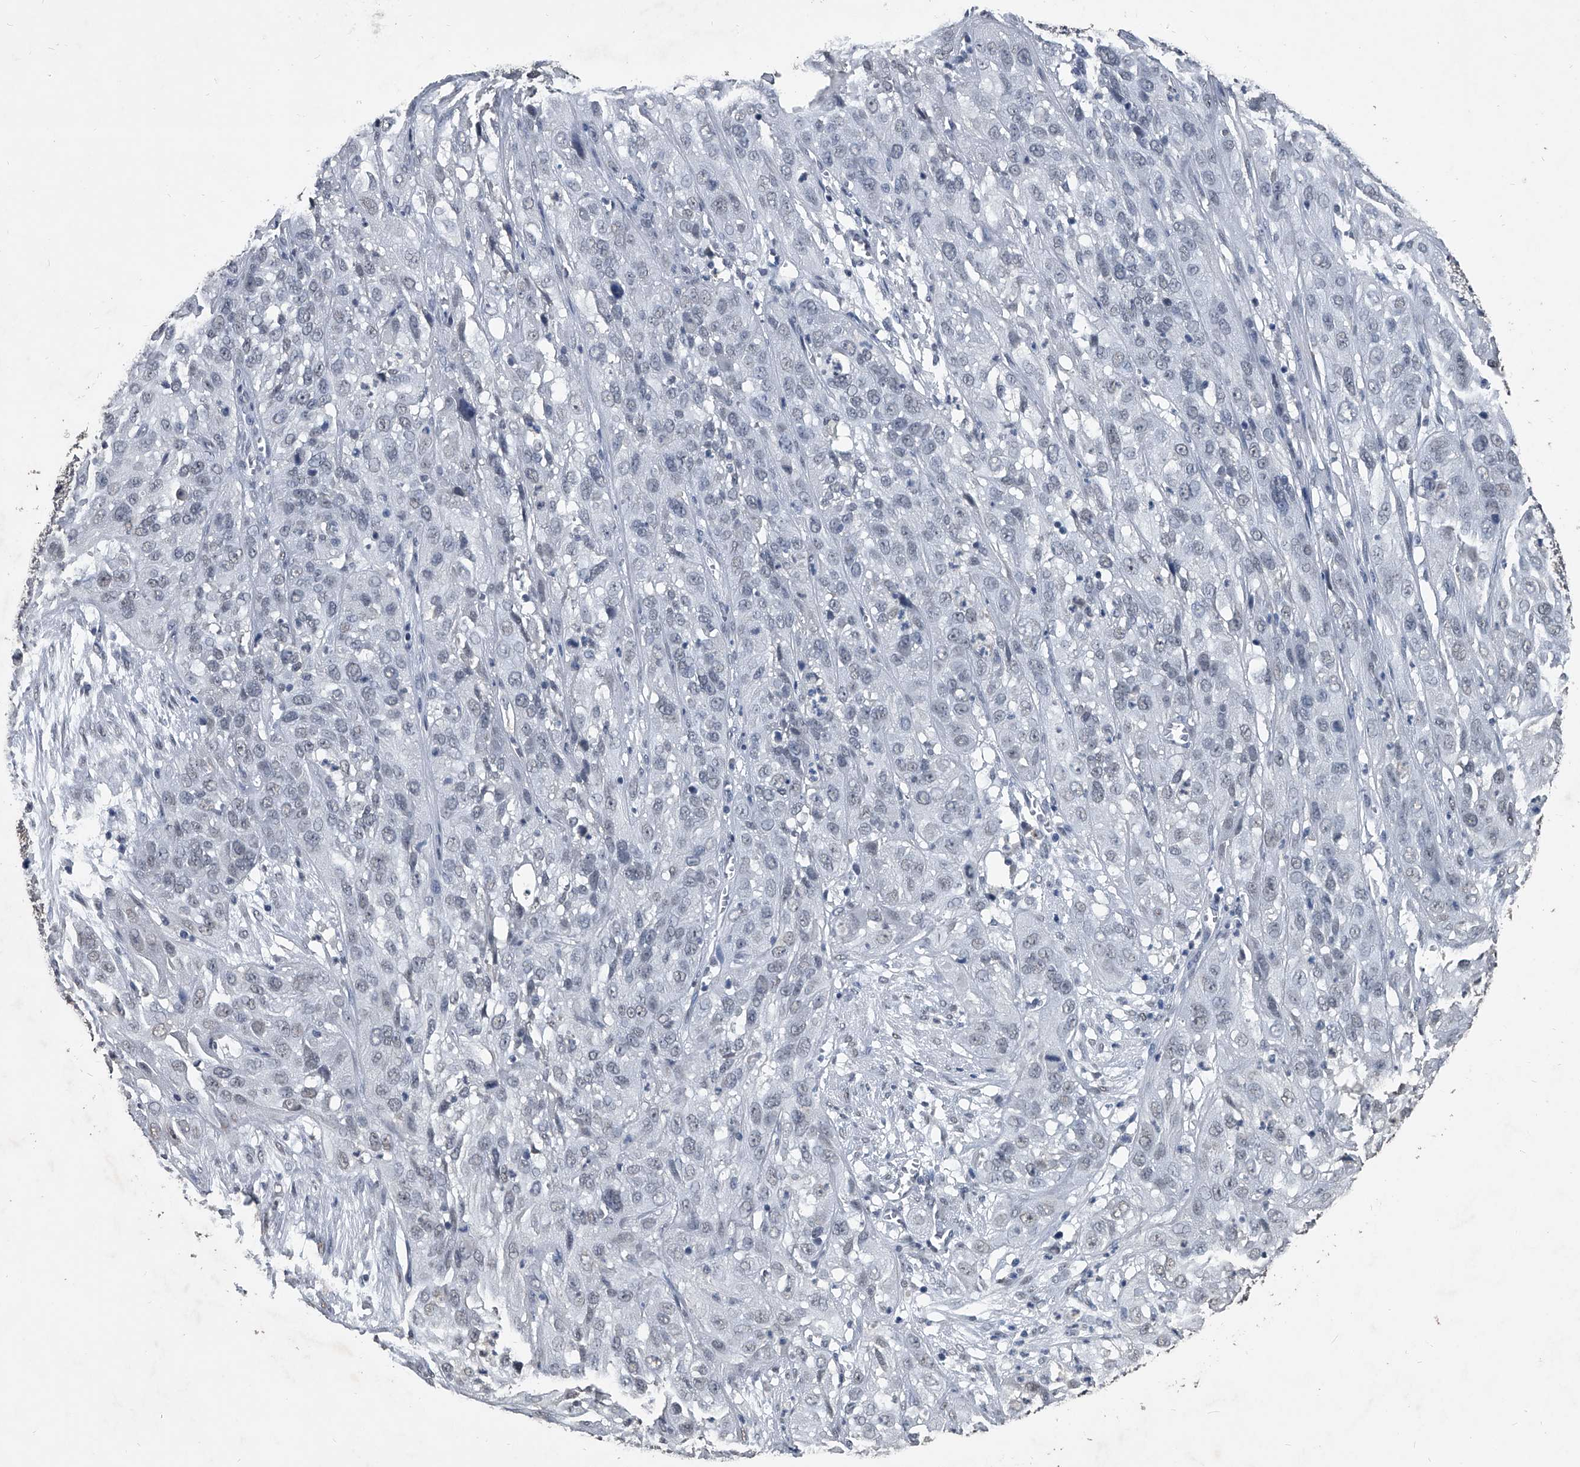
{"staining": {"intensity": "negative", "quantity": "none", "location": "none"}, "tissue": "cervical cancer", "cell_type": "Tumor cells", "image_type": "cancer", "snomed": [{"axis": "morphology", "description": "Squamous cell carcinoma, NOS"}, {"axis": "topography", "description": "Cervix"}], "caption": "Histopathology image shows no significant protein positivity in tumor cells of cervical cancer (squamous cell carcinoma).", "gene": "MATR3", "patient": {"sex": "female", "age": 32}}